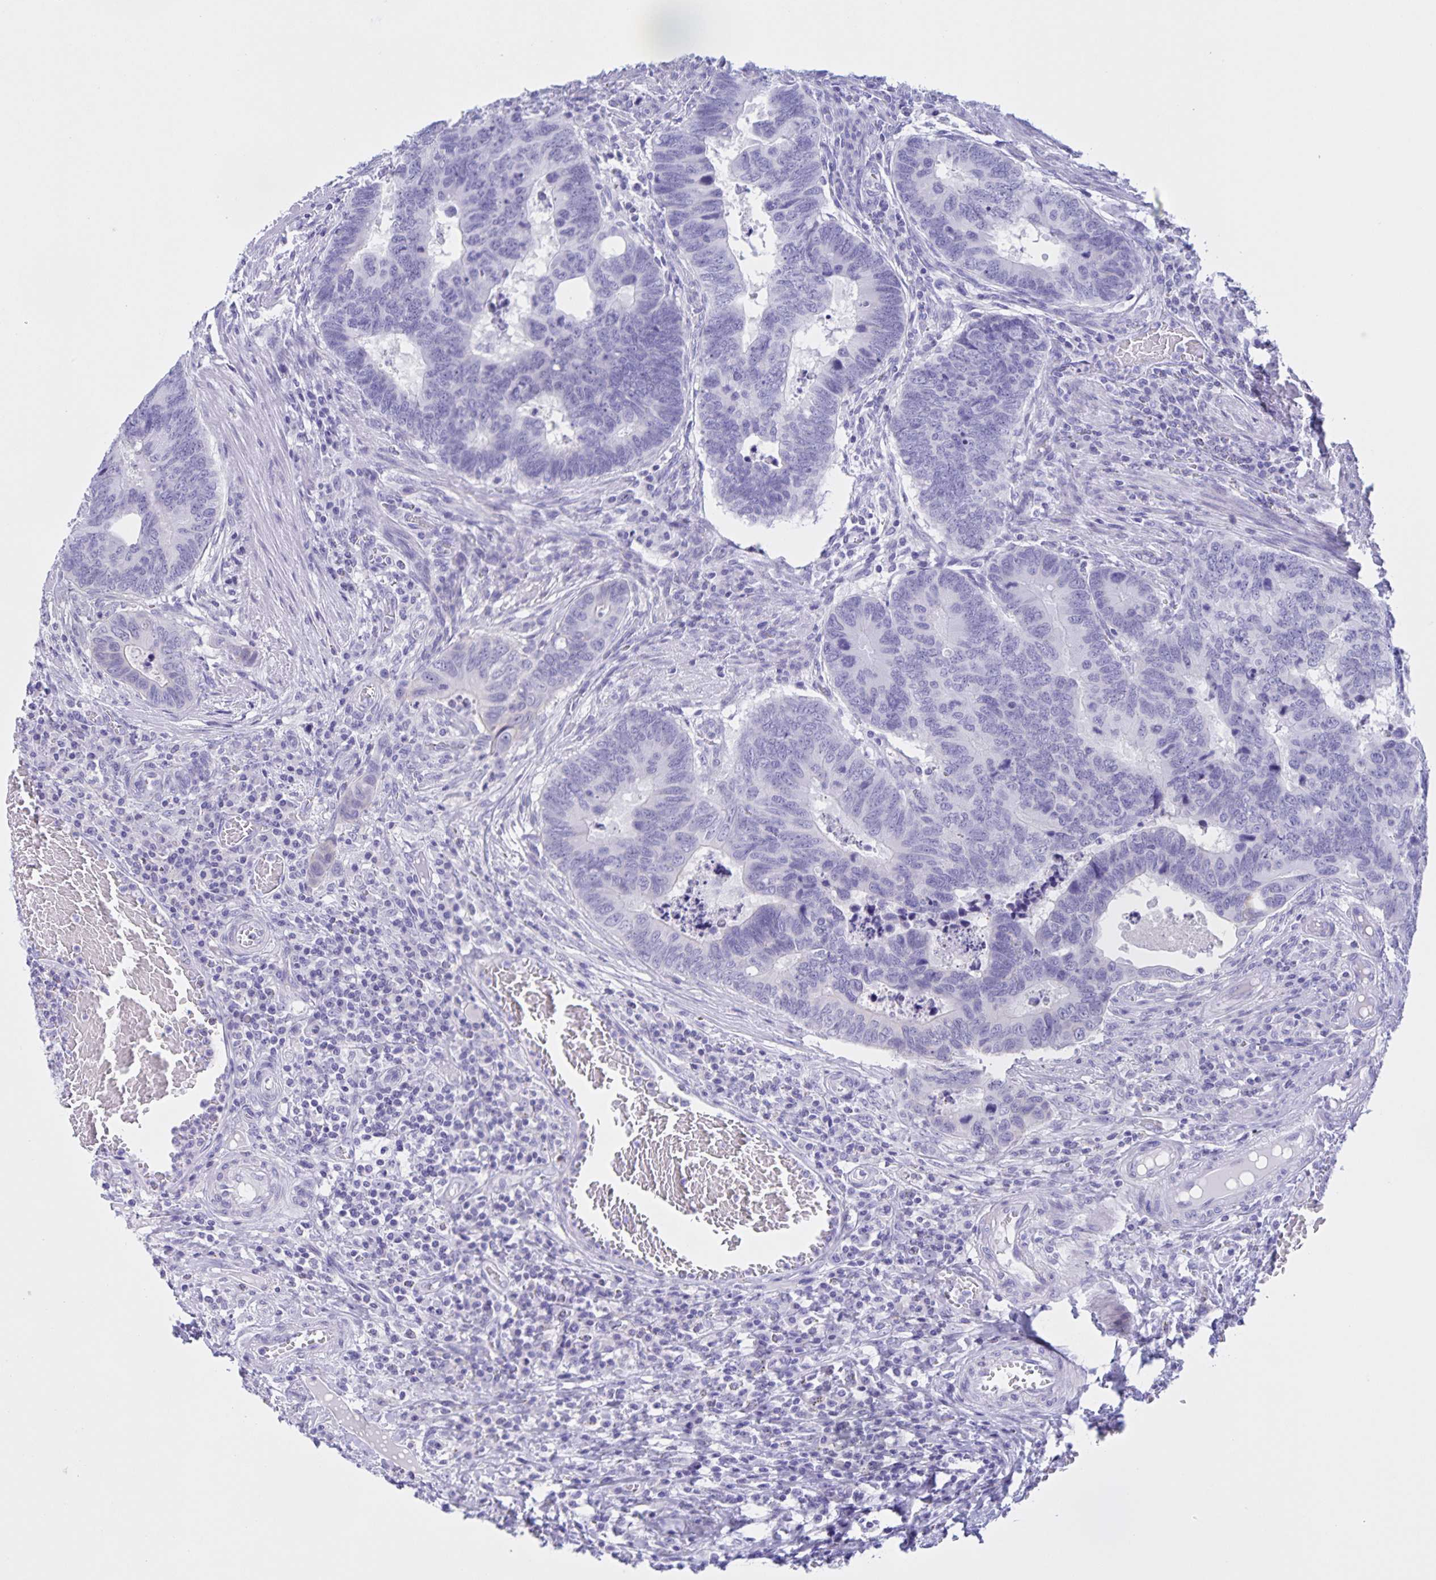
{"staining": {"intensity": "negative", "quantity": "none", "location": "none"}, "tissue": "colorectal cancer", "cell_type": "Tumor cells", "image_type": "cancer", "snomed": [{"axis": "morphology", "description": "Adenocarcinoma, NOS"}, {"axis": "topography", "description": "Colon"}], "caption": "Tumor cells are negative for brown protein staining in adenocarcinoma (colorectal).", "gene": "TGIF2LX", "patient": {"sex": "male", "age": 62}}